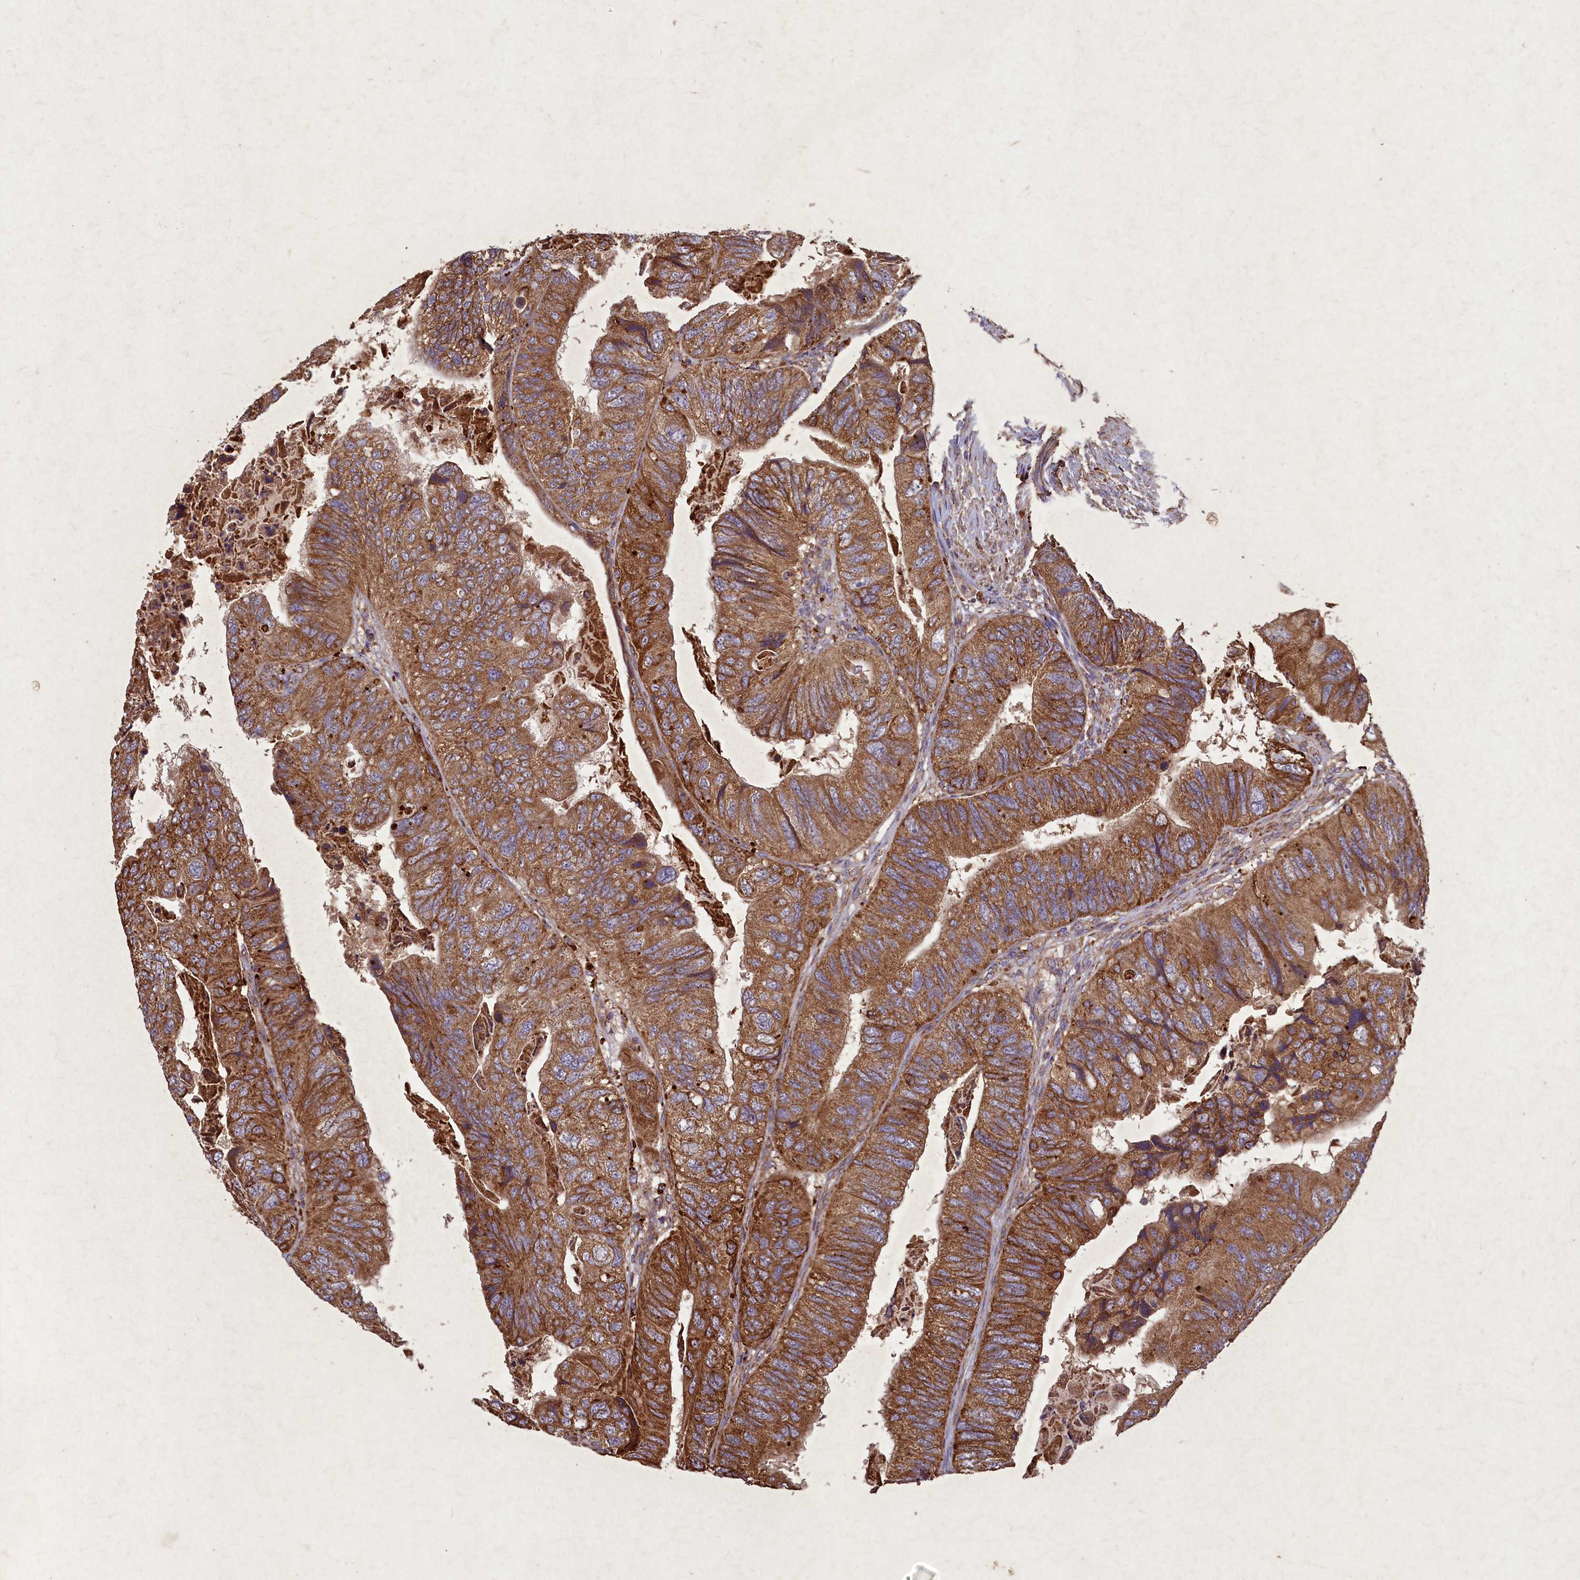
{"staining": {"intensity": "moderate", "quantity": ">75%", "location": "cytoplasmic/membranous"}, "tissue": "colorectal cancer", "cell_type": "Tumor cells", "image_type": "cancer", "snomed": [{"axis": "morphology", "description": "Adenocarcinoma, NOS"}, {"axis": "topography", "description": "Rectum"}], "caption": "Human adenocarcinoma (colorectal) stained with a protein marker displays moderate staining in tumor cells.", "gene": "CIAO2B", "patient": {"sex": "male", "age": 63}}